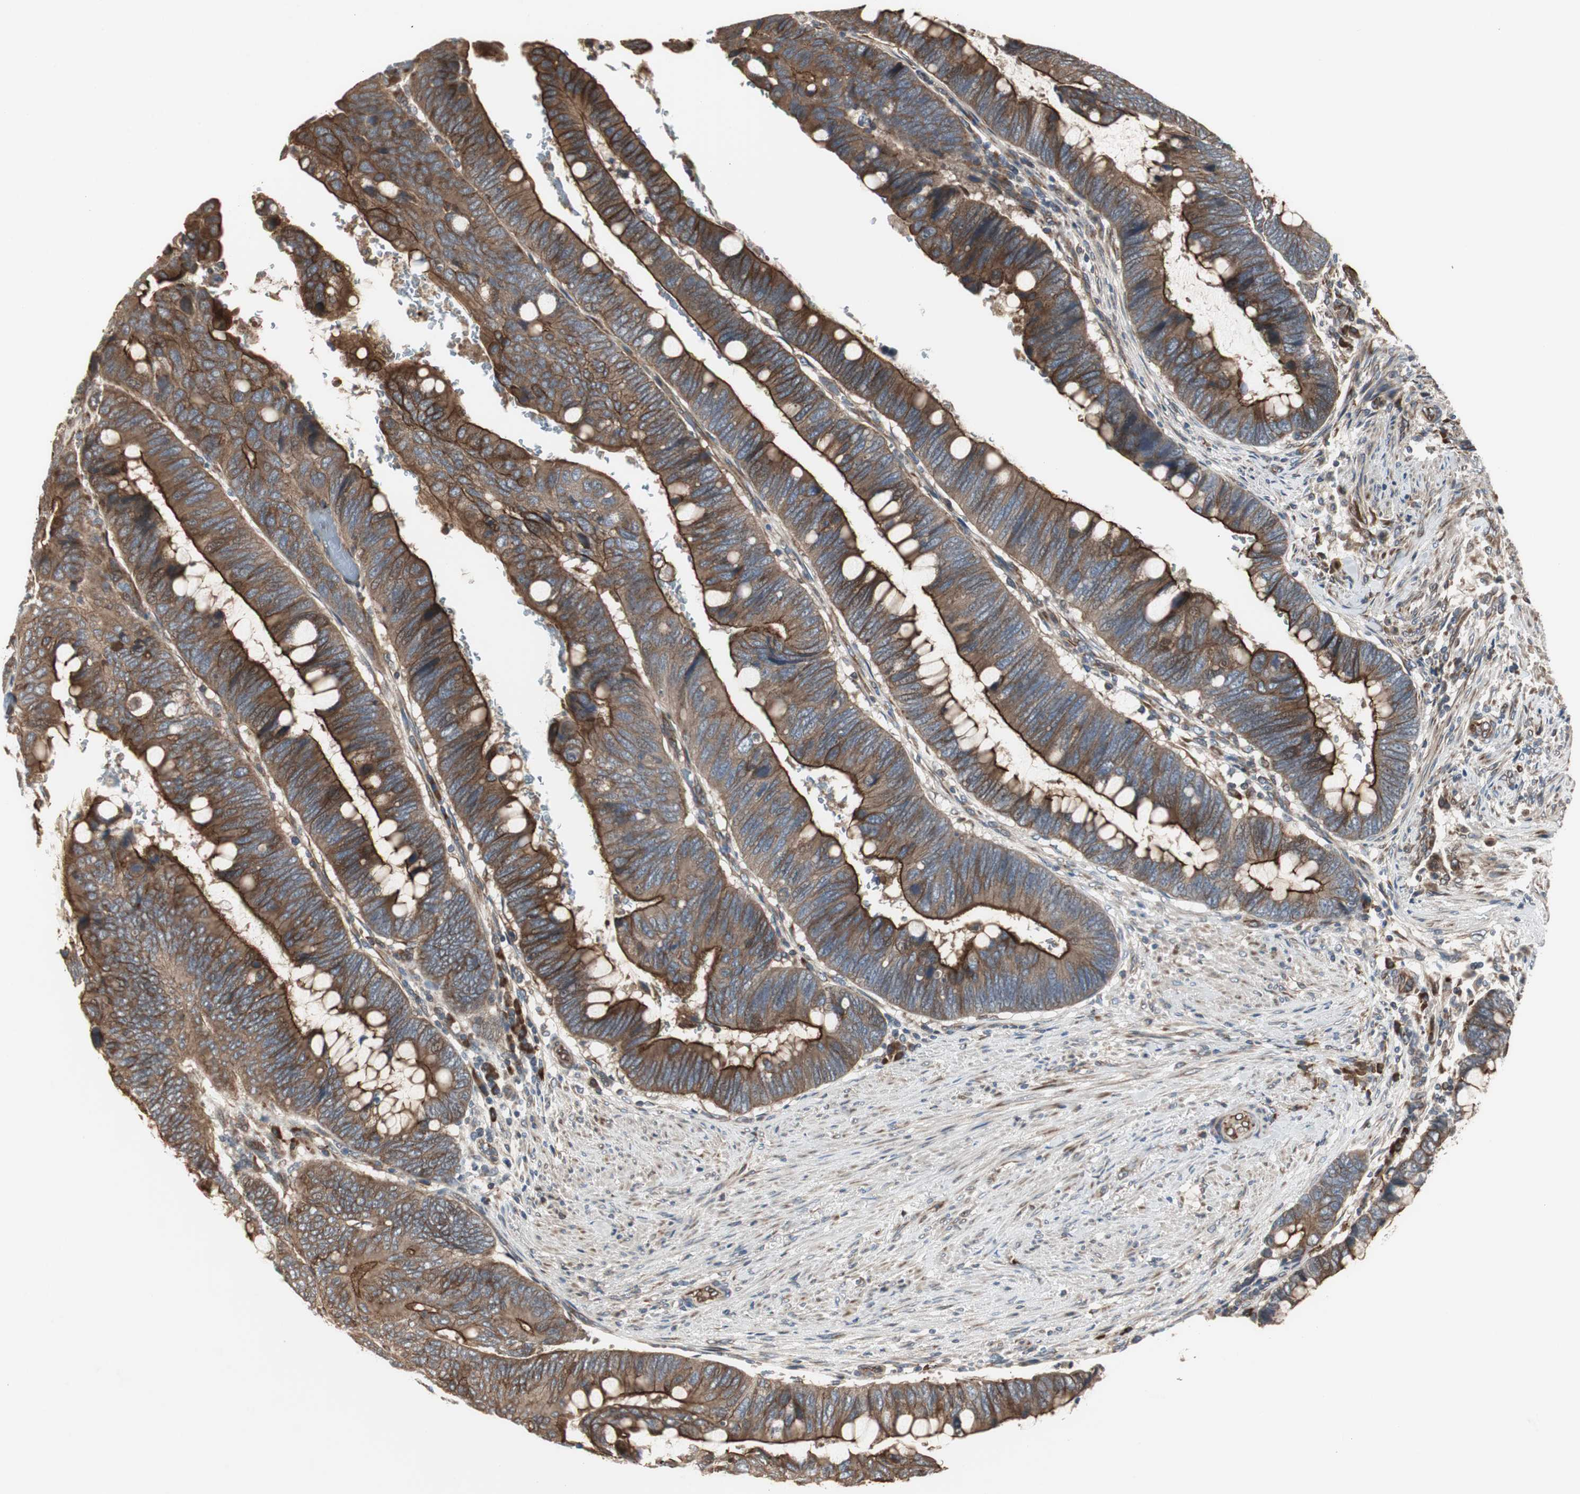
{"staining": {"intensity": "moderate", "quantity": ">75%", "location": "cytoplasmic/membranous"}, "tissue": "colorectal cancer", "cell_type": "Tumor cells", "image_type": "cancer", "snomed": [{"axis": "morphology", "description": "Normal tissue, NOS"}, {"axis": "morphology", "description": "Adenocarcinoma, NOS"}, {"axis": "topography", "description": "Rectum"}], "caption": "Immunohistochemical staining of human colorectal cancer (adenocarcinoma) reveals medium levels of moderate cytoplasmic/membranous positivity in about >75% of tumor cells.", "gene": "CHP1", "patient": {"sex": "male", "age": 92}}